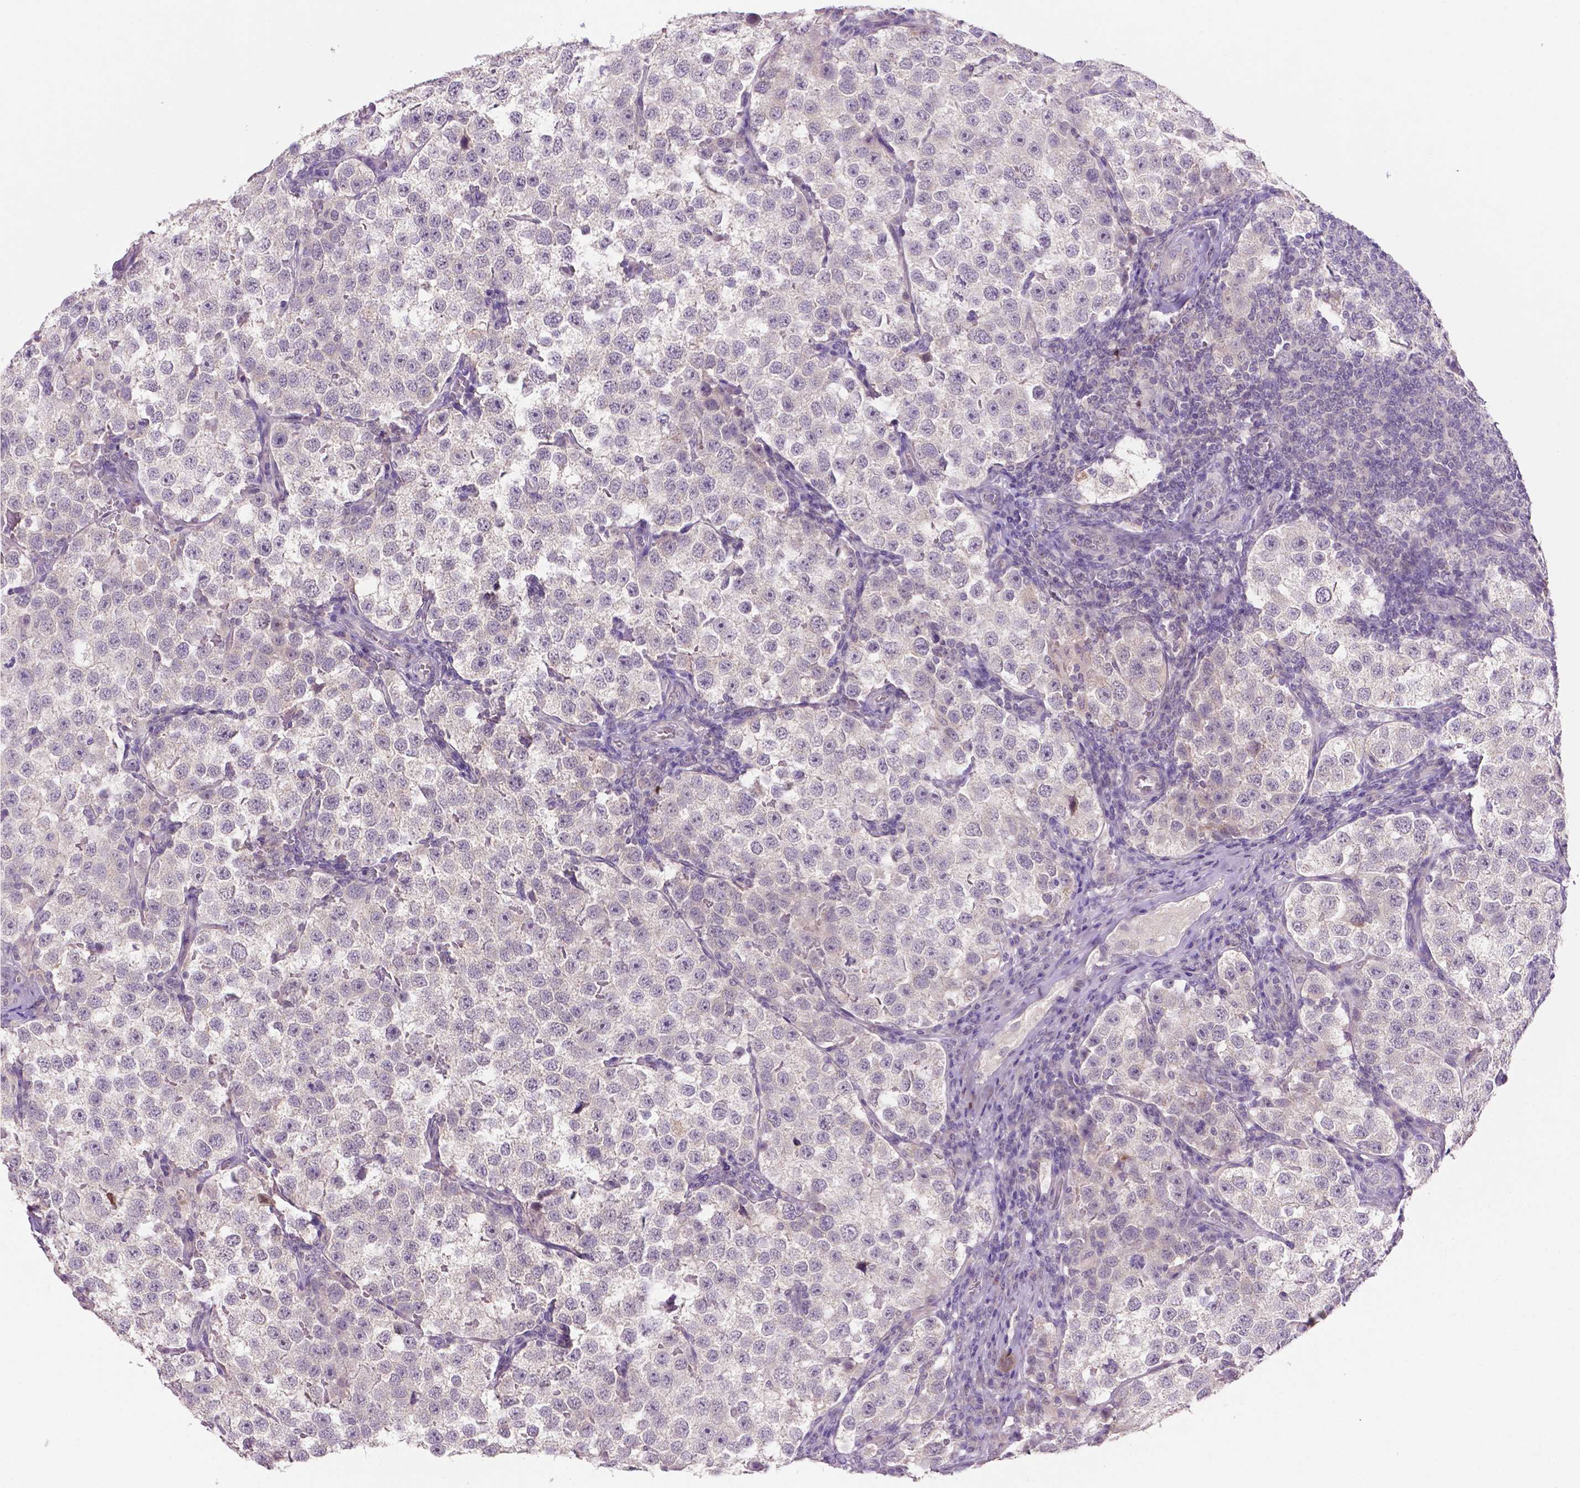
{"staining": {"intensity": "negative", "quantity": "none", "location": "none"}, "tissue": "testis cancer", "cell_type": "Tumor cells", "image_type": "cancer", "snomed": [{"axis": "morphology", "description": "Seminoma, NOS"}, {"axis": "topography", "description": "Testis"}], "caption": "This micrograph is of seminoma (testis) stained with immunohistochemistry (IHC) to label a protein in brown with the nuclei are counter-stained blue. There is no staining in tumor cells.", "gene": "FBLN1", "patient": {"sex": "male", "age": 37}}